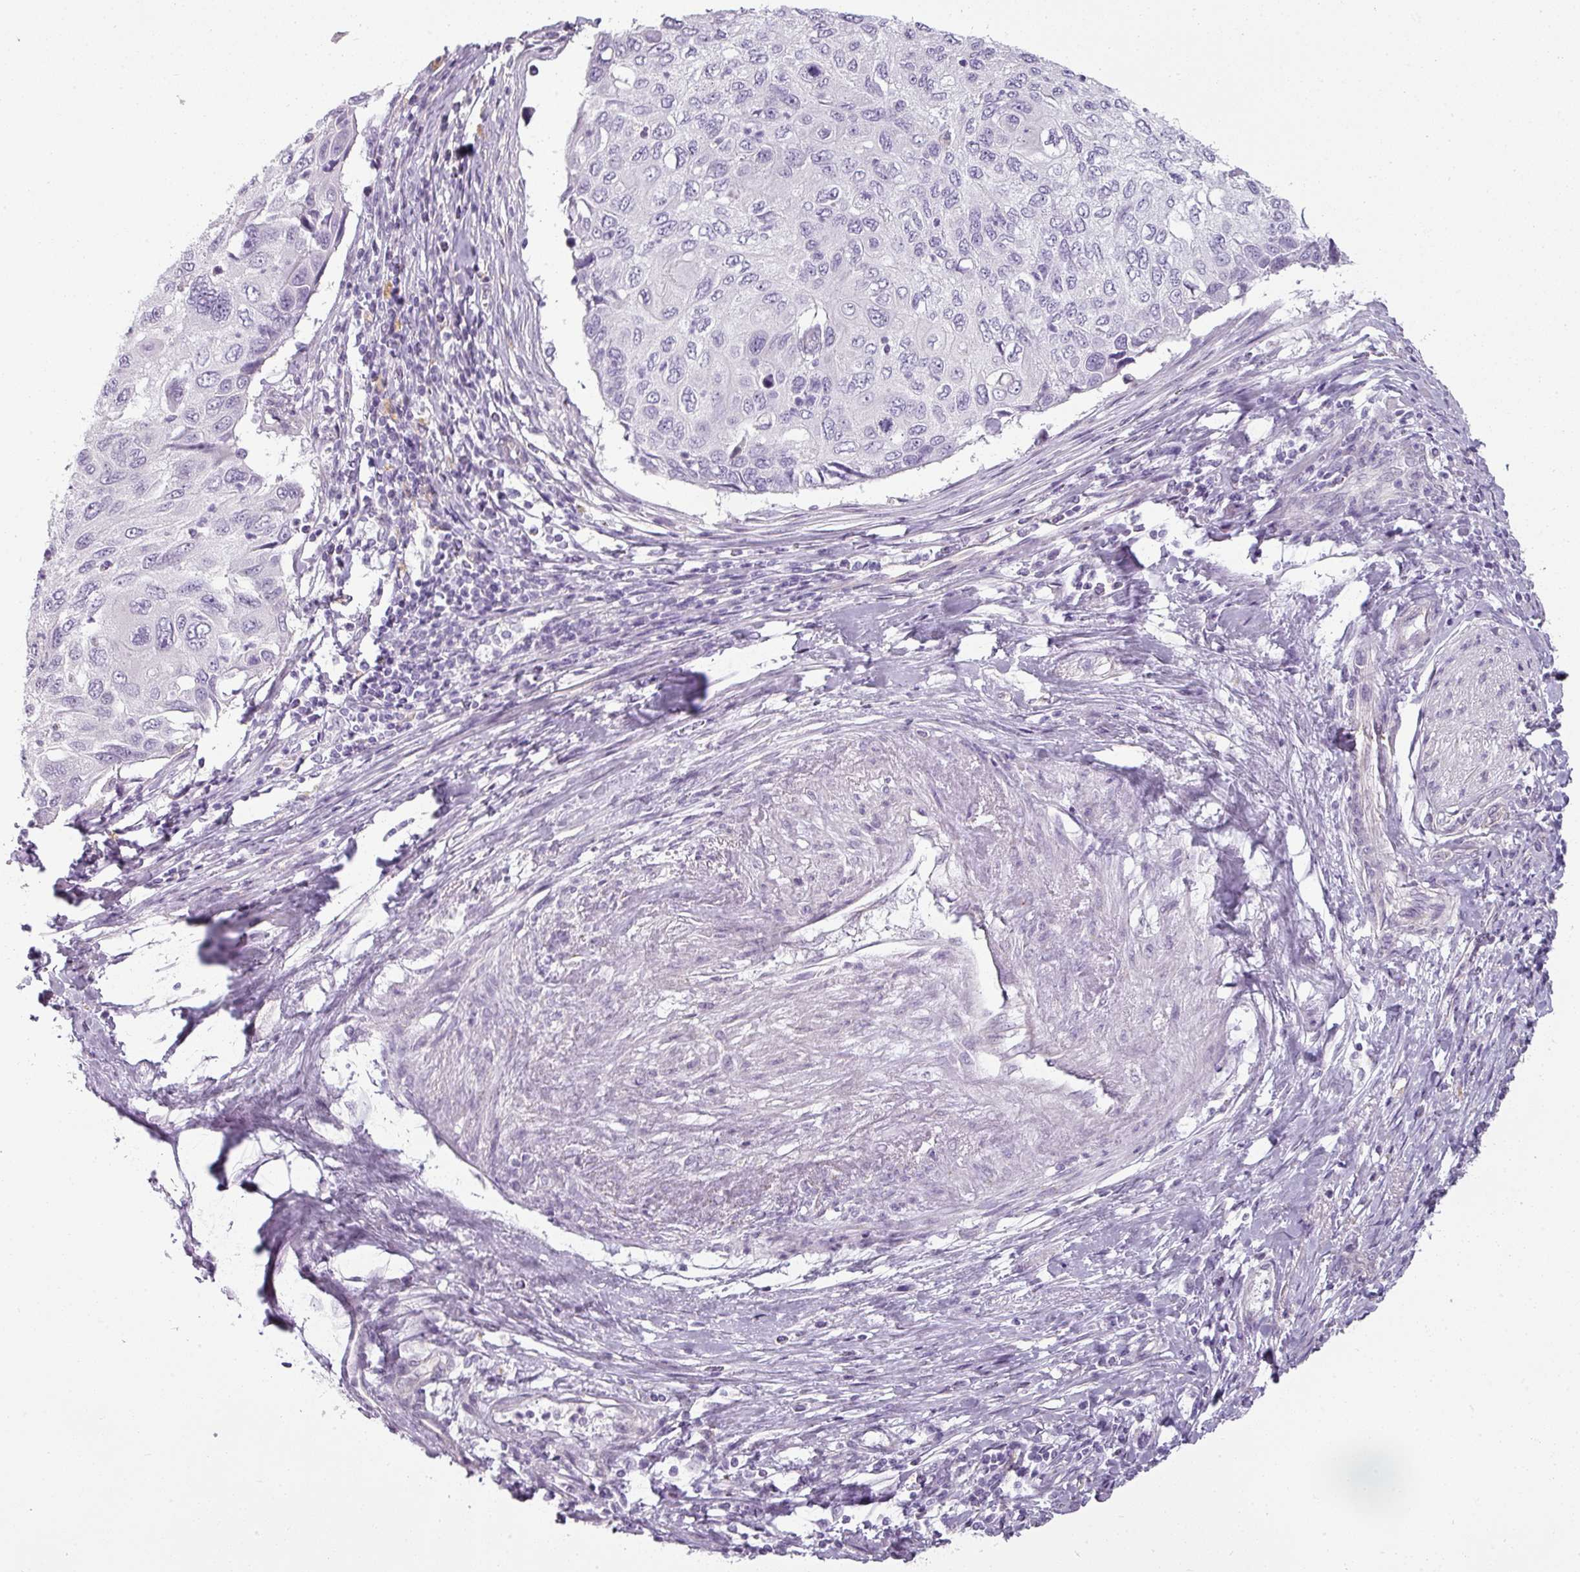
{"staining": {"intensity": "negative", "quantity": "none", "location": "none"}, "tissue": "cervical cancer", "cell_type": "Tumor cells", "image_type": "cancer", "snomed": [{"axis": "morphology", "description": "Squamous cell carcinoma, NOS"}, {"axis": "topography", "description": "Cervix"}], "caption": "An IHC micrograph of cervical squamous cell carcinoma is shown. There is no staining in tumor cells of cervical squamous cell carcinoma. Nuclei are stained in blue.", "gene": "ASB1", "patient": {"sex": "female", "age": 70}}